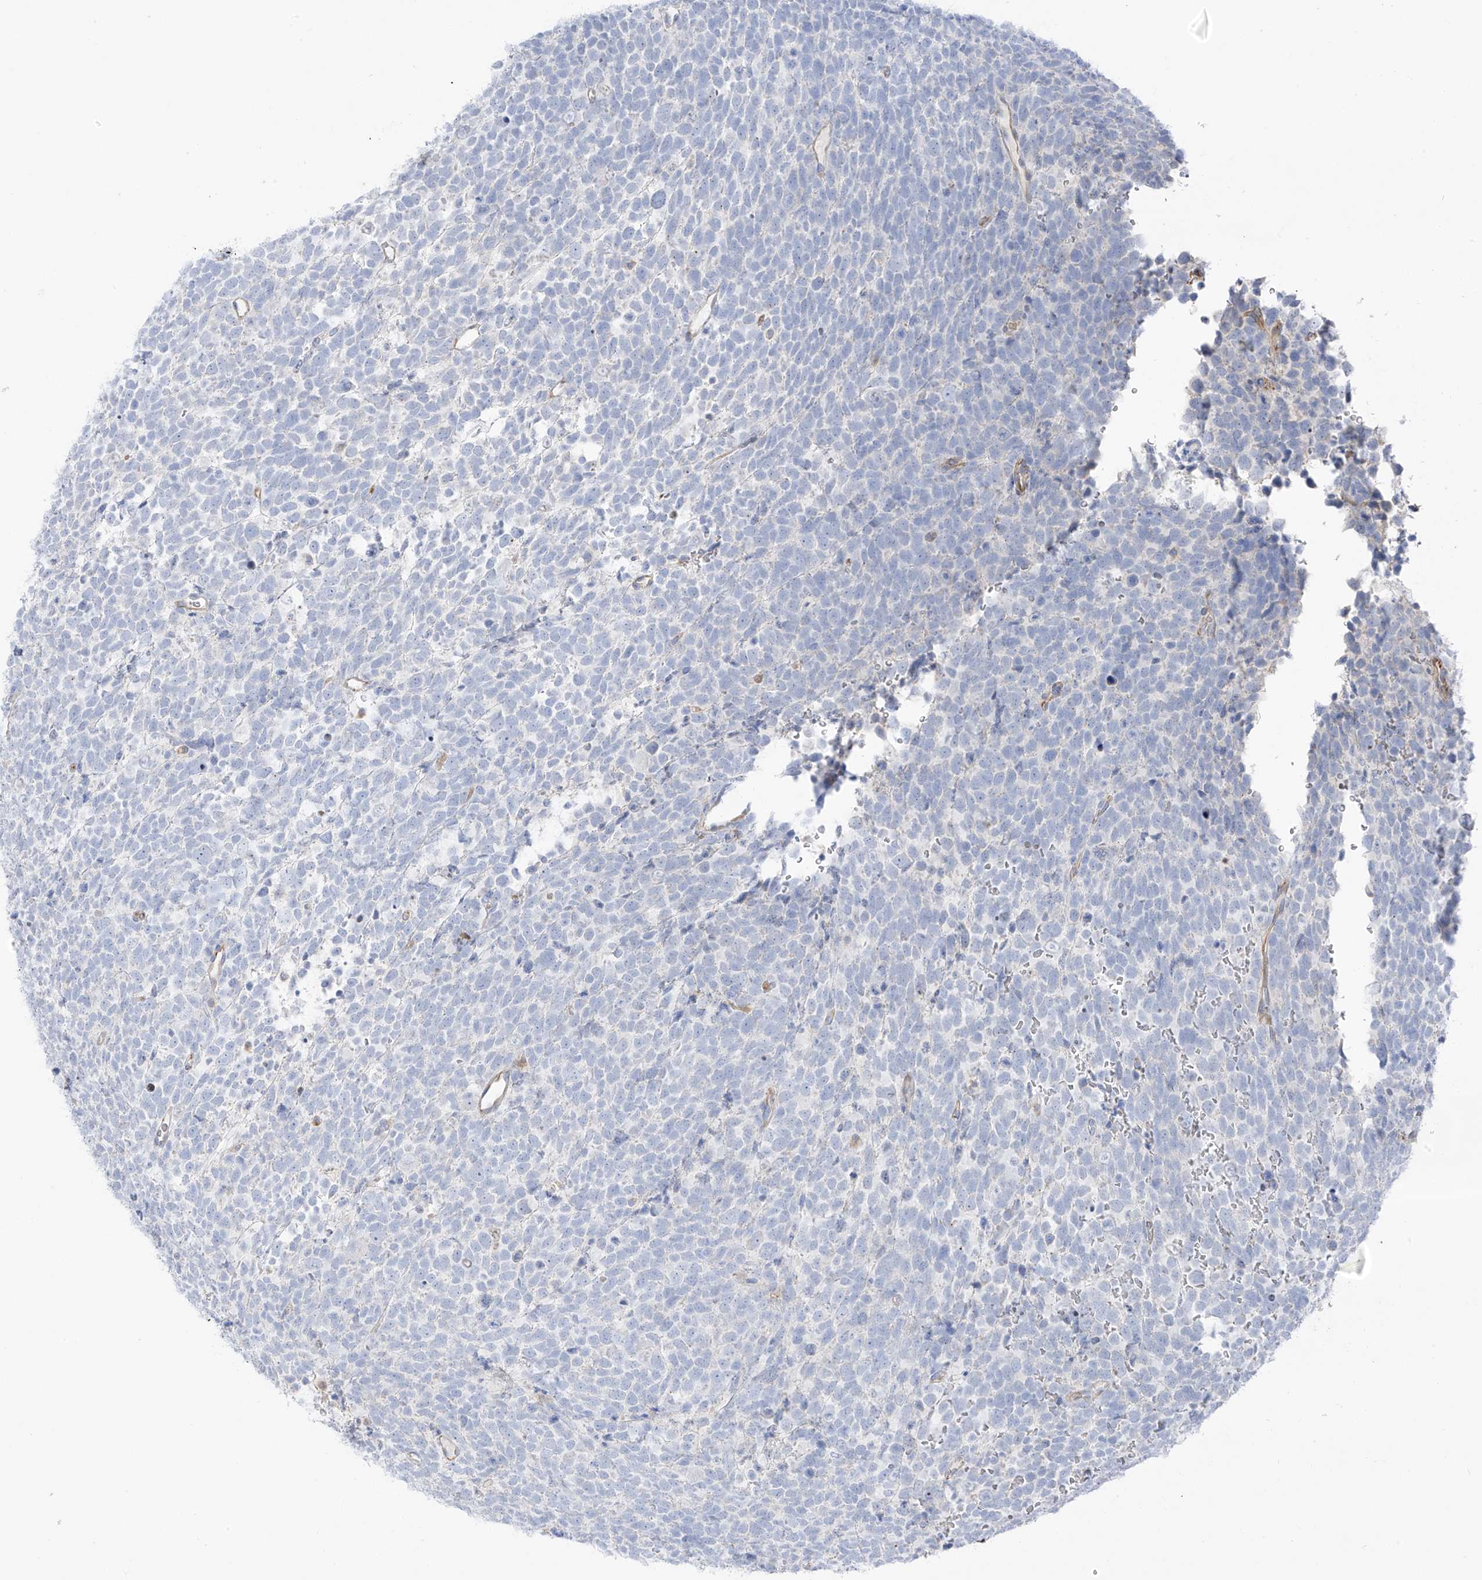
{"staining": {"intensity": "negative", "quantity": "none", "location": "none"}, "tissue": "urothelial cancer", "cell_type": "Tumor cells", "image_type": "cancer", "snomed": [{"axis": "morphology", "description": "Urothelial carcinoma, High grade"}, {"axis": "topography", "description": "Urinary bladder"}], "caption": "Human high-grade urothelial carcinoma stained for a protein using immunohistochemistry (IHC) demonstrates no positivity in tumor cells.", "gene": "TAL2", "patient": {"sex": "female", "age": 82}}